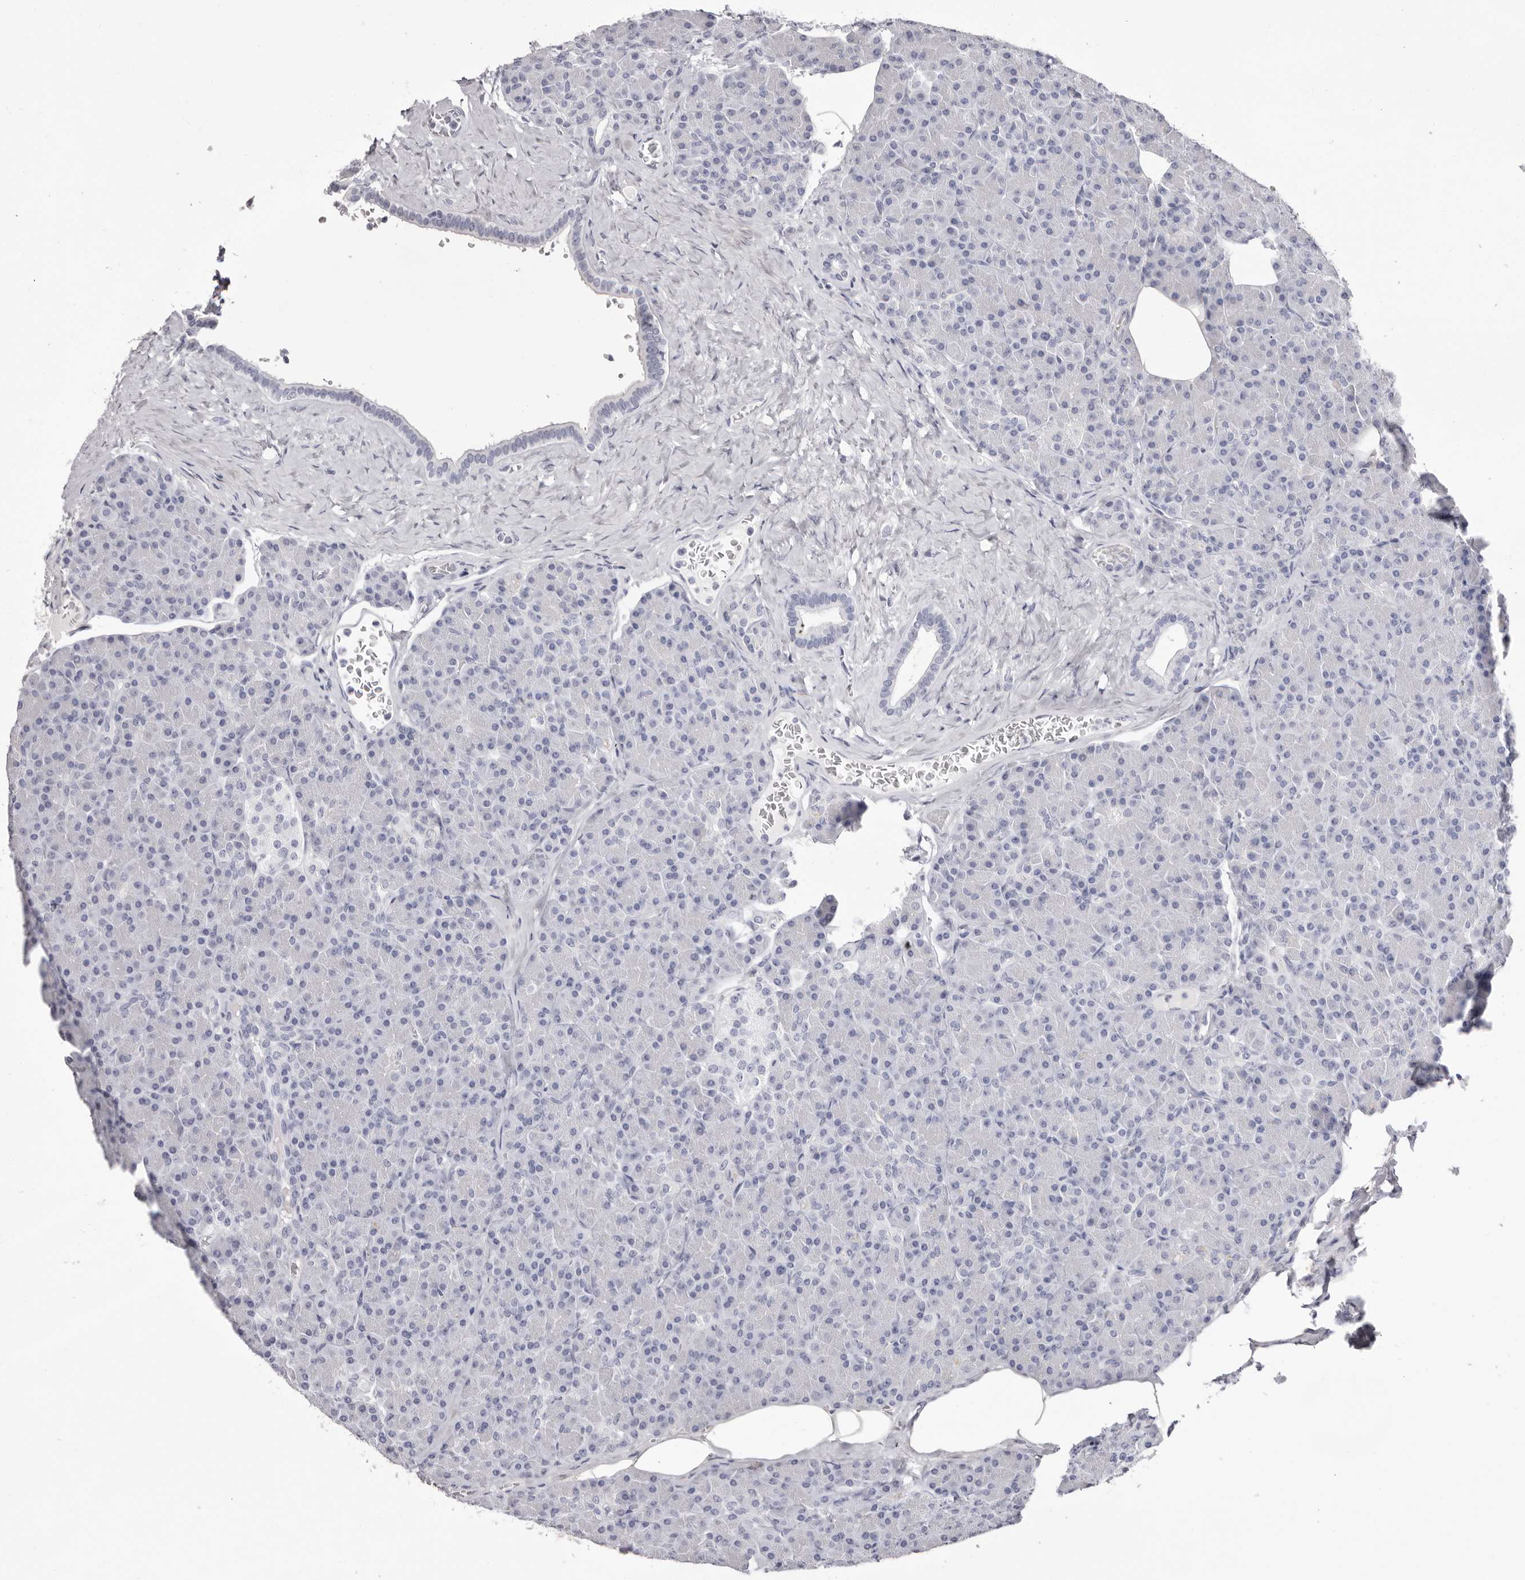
{"staining": {"intensity": "negative", "quantity": "none", "location": "none"}, "tissue": "pancreas", "cell_type": "Exocrine glandular cells", "image_type": "normal", "snomed": [{"axis": "morphology", "description": "Normal tissue, NOS"}, {"axis": "topography", "description": "Pancreas"}], "caption": "Protein analysis of unremarkable pancreas reveals no significant expression in exocrine glandular cells.", "gene": "LPO", "patient": {"sex": "female", "age": 43}}